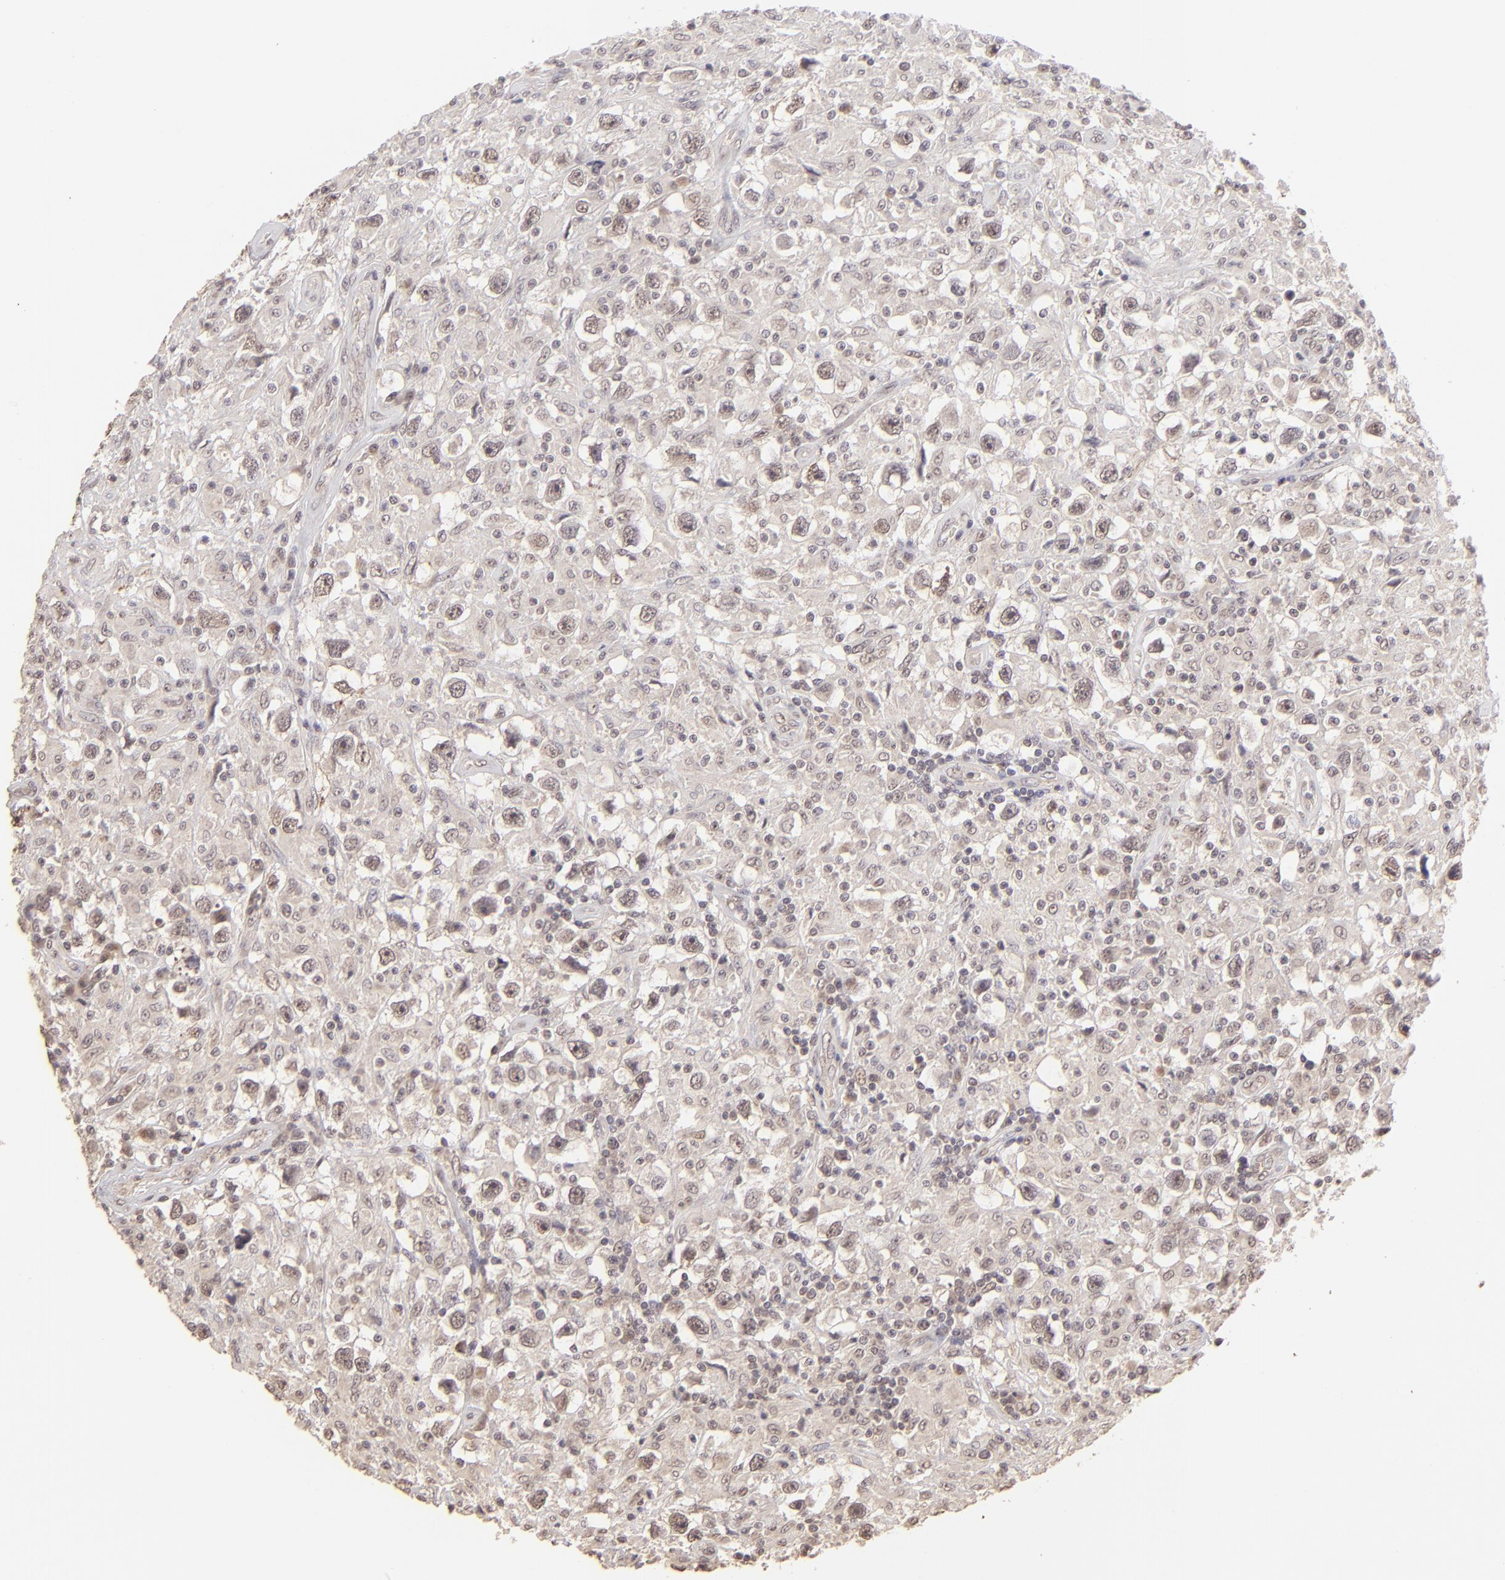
{"staining": {"intensity": "weak", "quantity": ">75%", "location": "cytoplasmic/membranous"}, "tissue": "testis cancer", "cell_type": "Tumor cells", "image_type": "cancer", "snomed": [{"axis": "morphology", "description": "Seminoma, NOS"}, {"axis": "topography", "description": "Testis"}], "caption": "There is low levels of weak cytoplasmic/membranous positivity in tumor cells of seminoma (testis), as demonstrated by immunohistochemical staining (brown color).", "gene": "CLDN1", "patient": {"sex": "male", "age": 34}}